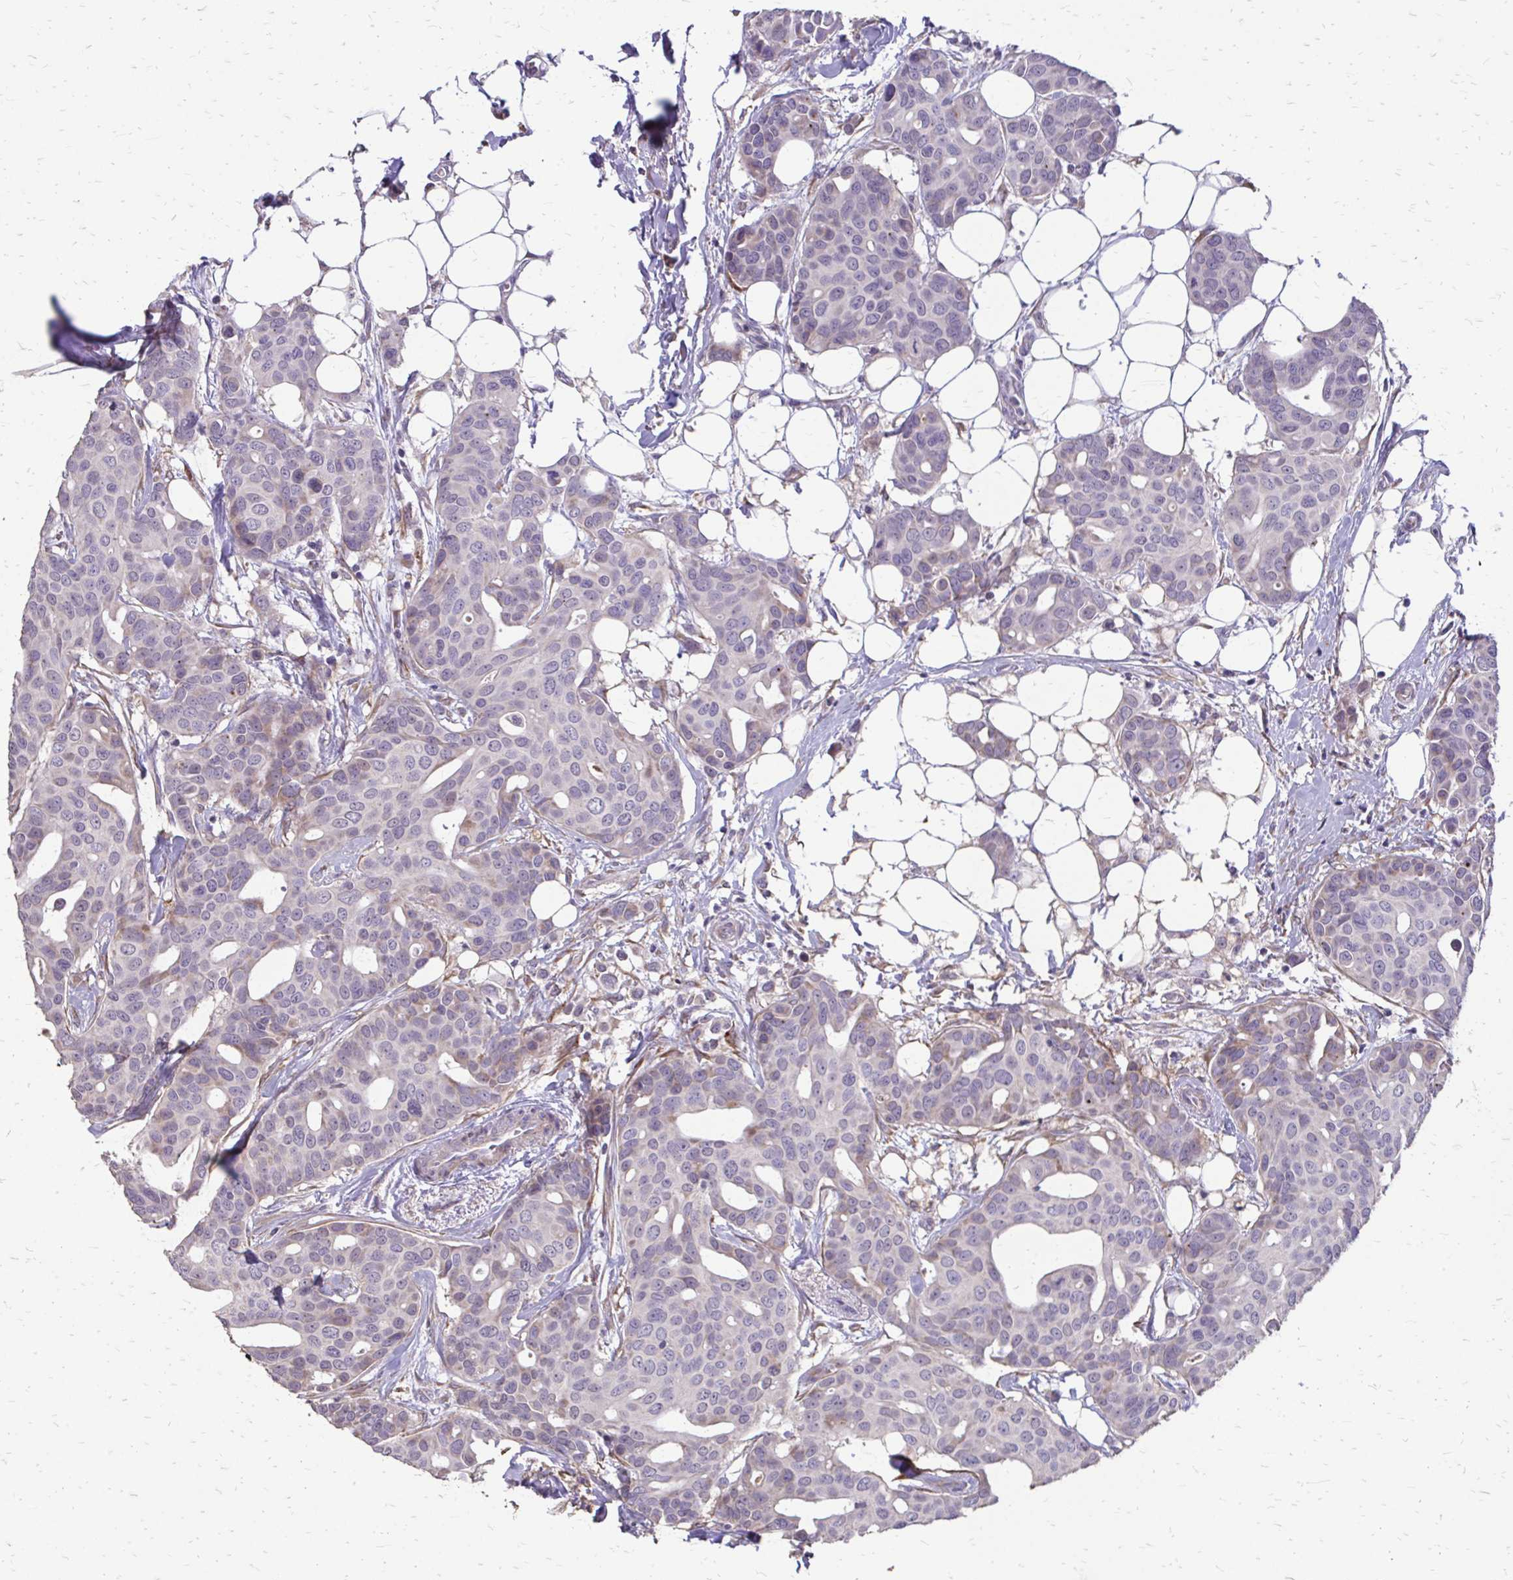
{"staining": {"intensity": "negative", "quantity": "none", "location": "none"}, "tissue": "breast cancer", "cell_type": "Tumor cells", "image_type": "cancer", "snomed": [{"axis": "morphology", "description": "Duct carcinoma"}, {"axis": "topography", "description": "Breast"}], "caption": "Immunohistochemistry (IHC) histopathology image of neoplastic tissue: human breast cancer stained with DAB (3,3'-diaminobenzidine) reveals no significant protein expression in tumor cells.", "gene": "MYORG", "patient": {"sex": "female", "age": 54}}